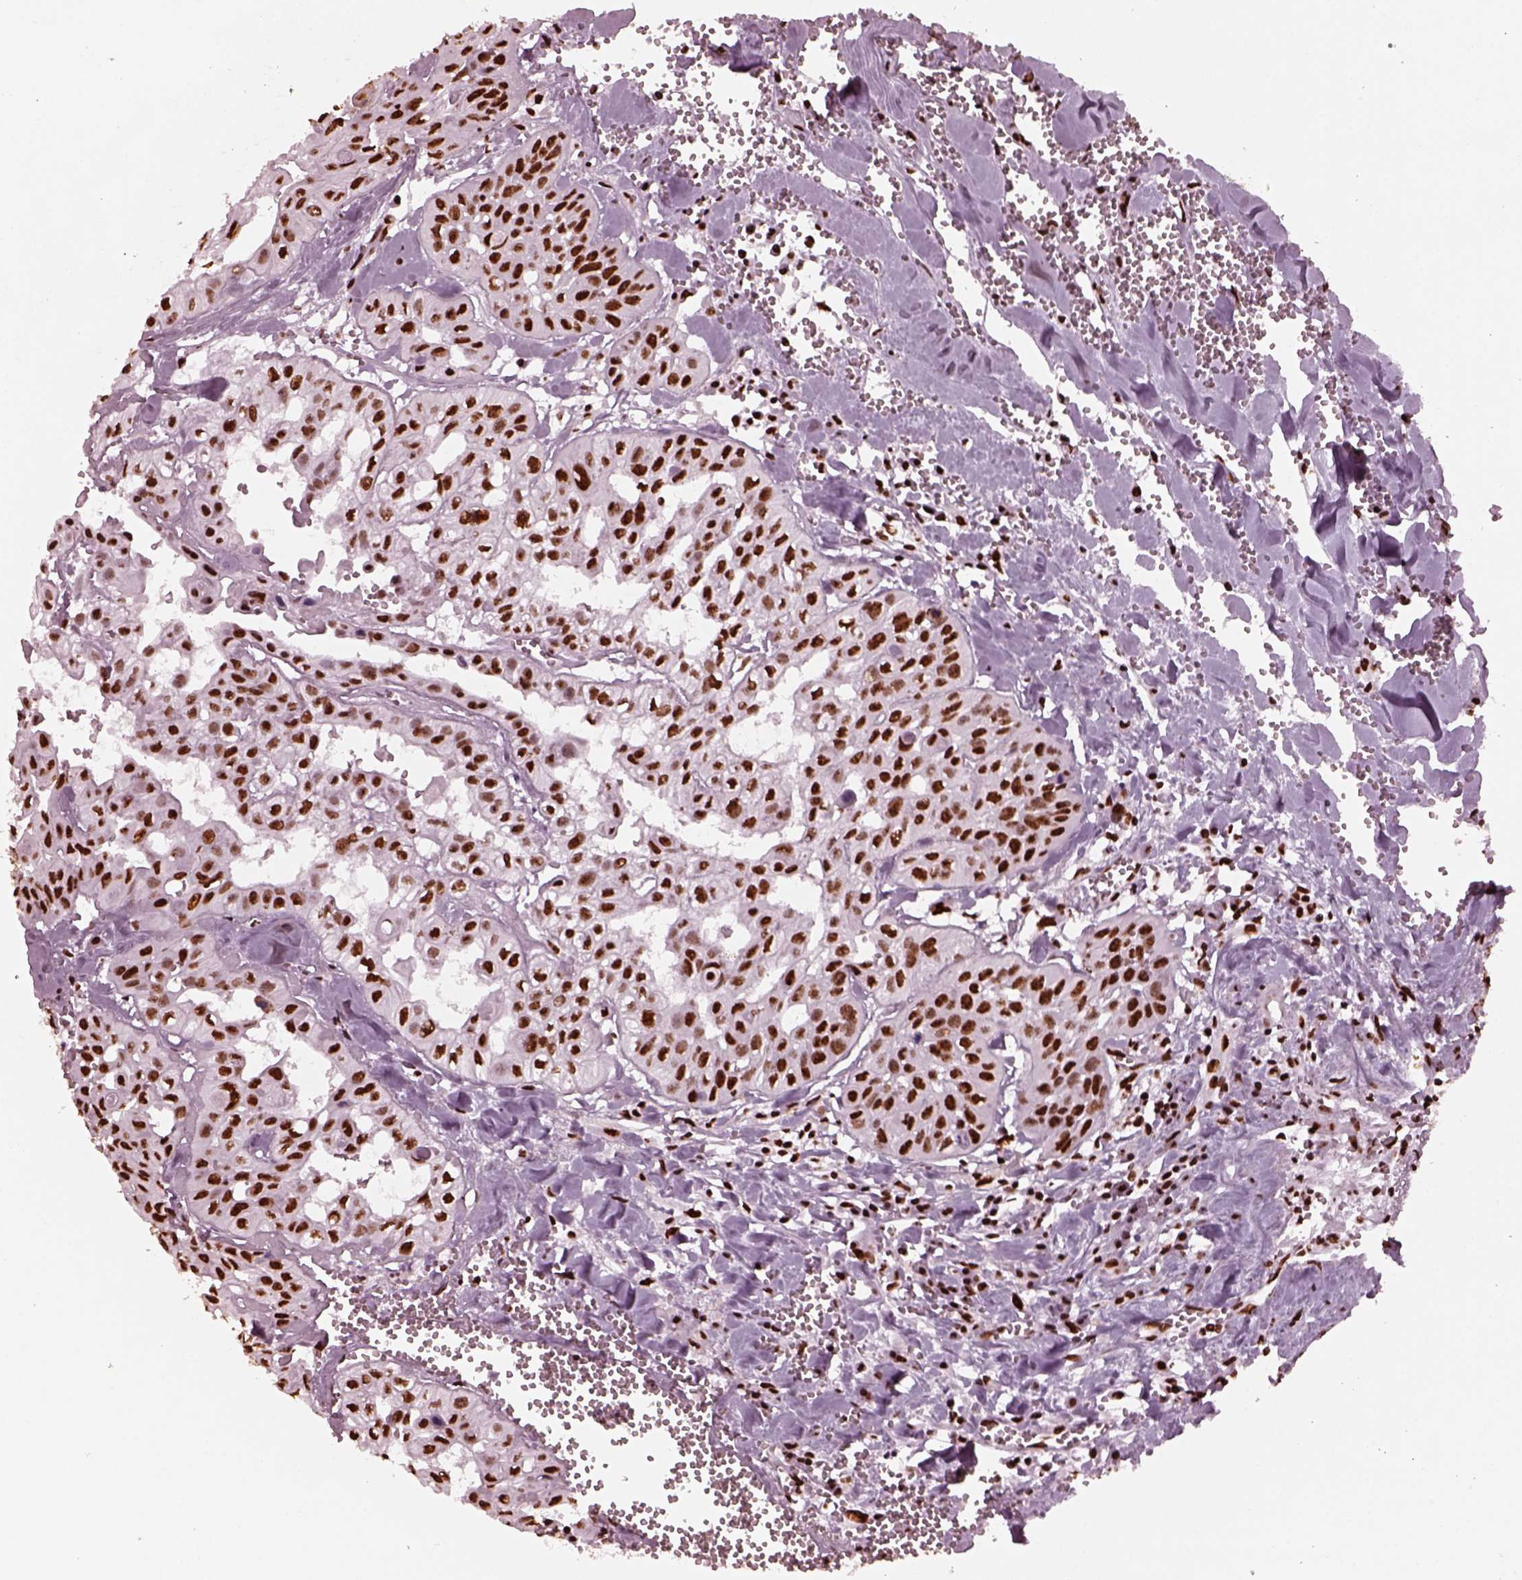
{"staining": {"intensity": "strong", "quantity": ">75%", "location": "nuclear"}, "tissue": "head and neck cancer", "cell_type": "Tumor cells", "image_type": "cancer", "snomed": [{"axis": "morphology", "description": "Adenocarcinoma, NOS"}, {"axis": "topography", "description": "Head-Neck"}], "caption": "Head and neck adenocarcinoma stained with a brown dye shows strong nuclear positive positivity in about >75% of tumor cells.", "gene": "CBFA2T3", "patient": {"sex": "male", "age": 73}}